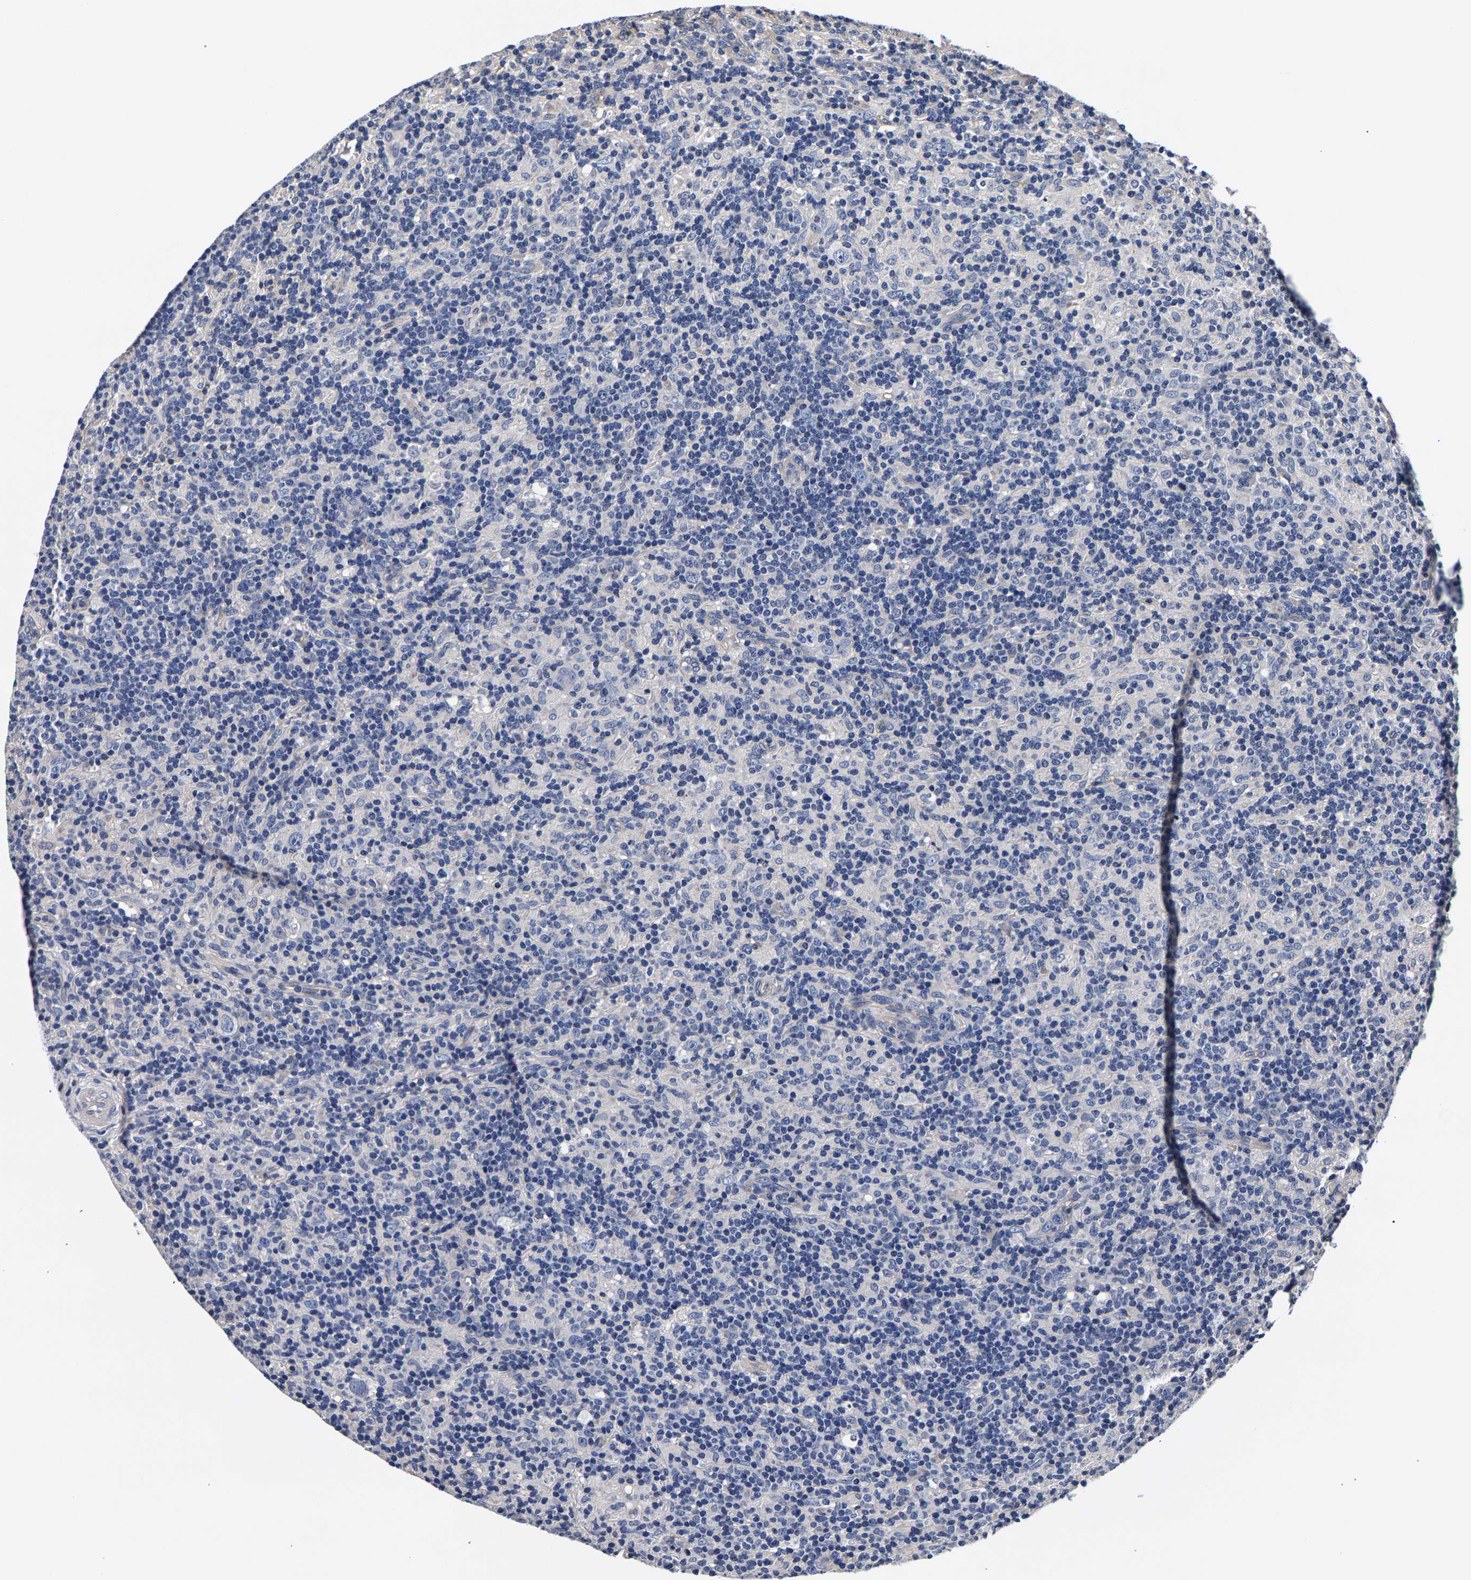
{"staining": {"intensity": "negative", "quantity": "none", "location": "none"}, "tissue": "lymphoma", "cell_type": "Tumor cells", "image_type": "cancer", "snomed": [{"axis": "morphology", "description": "Hodgkin's disease, NOS"}, {"axis": "topography", "description": "Lymph node"}], "caption": "This is an IHC histopathology image of Hodgkin's disease. There is no positivity in tumor cells.", "gene": "MARCHF7", "patient": {"sex": "male", "age": 70}}